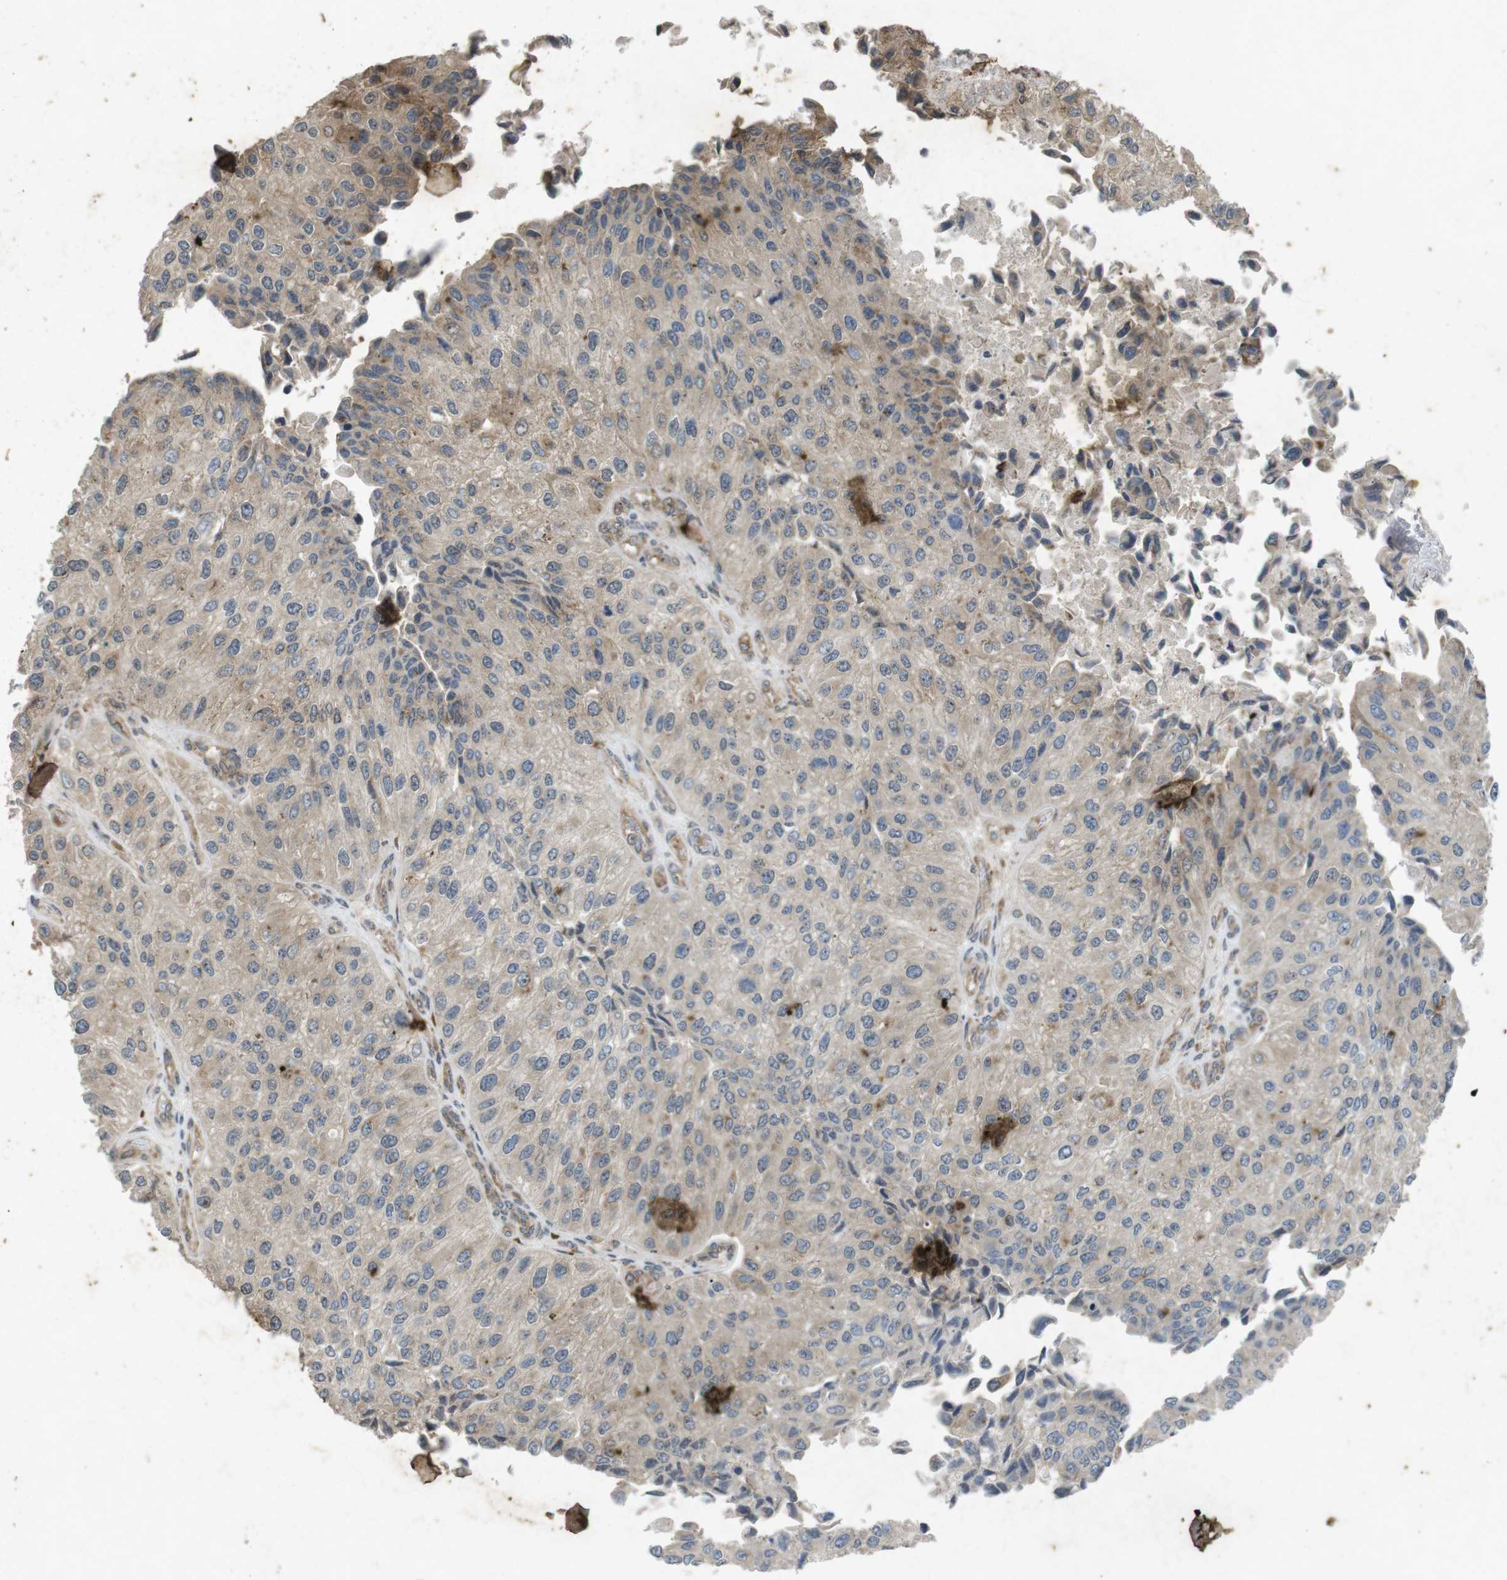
{"staining": {"intensity": "weak", "quantity": ">75%", "location": "cytoplasmic/membranous"}, "tissue": "urothelial cancer", "cell_type": "Tumor cells", "image_type": "cancer", "snomed": [{"axis": "morphology", "description": "Urothelial carcinoma, High grade"}, {"axis": "topography", "description": "Kidney"}, {"axis": "topography", "description": "Urinary bladder"}], "caption": "This micrograph displays urothelial cancer stained with immunohistochemistry to label a protein in brown. The cytoplasmic/membranous of tumor cells show weak positivity for the protein. Nuclei are counter-stained blue.", "gene": "FLCN", "patient": {"sex": "male", "age": 77}}